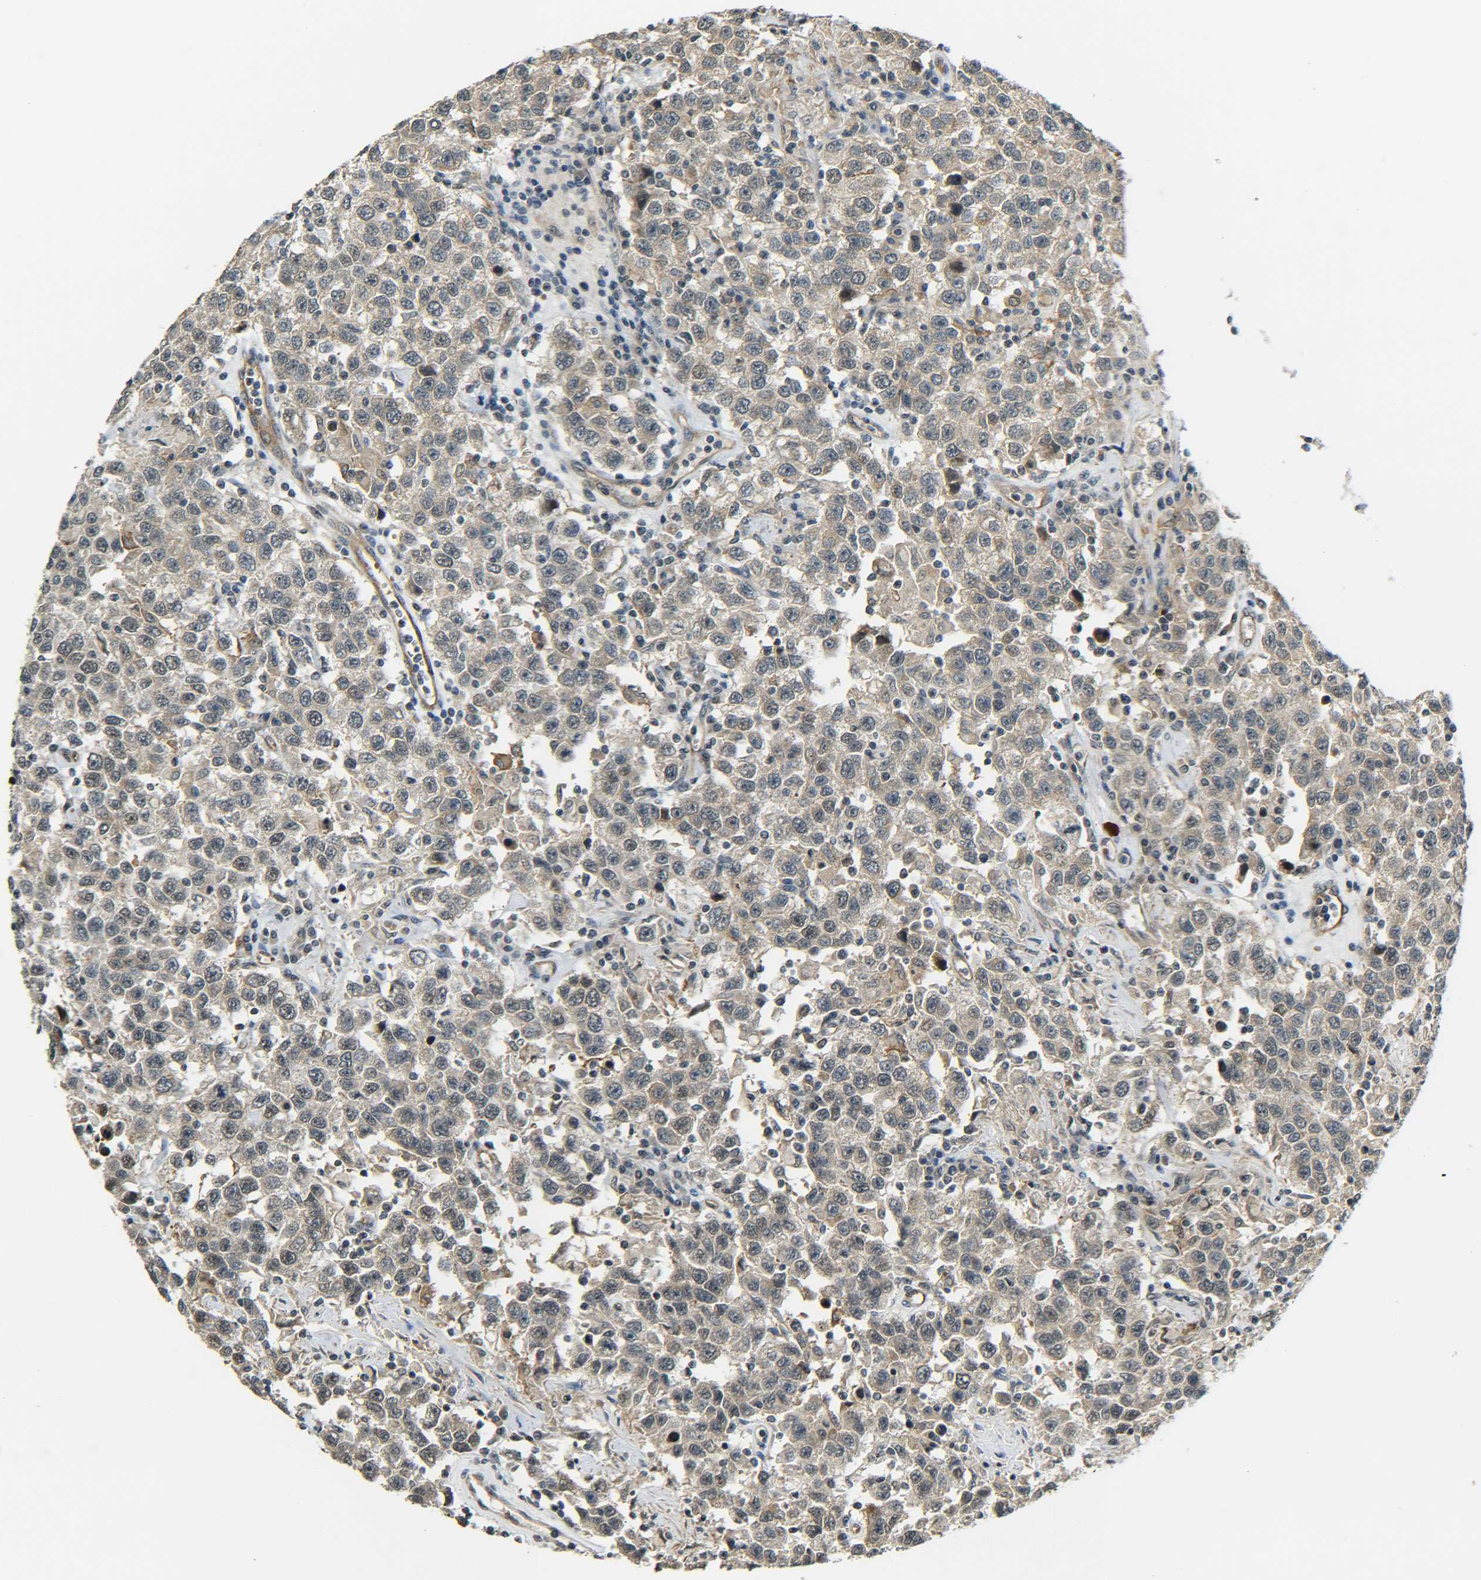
{"staining": {"intensity": "weak", "quantity": ">75%", "location": "cytoplasmic/membranous"}, "tissue": "testis cancer", "cell_type": "Tumor cells", "image_type": "cancer", "snomed": [{"axis": "morphology", "description": "Seminoma, NOS"}, {"axis": "topography", "description": "Testis"}], "caption": "A brown stain highlights weak cytoplasmic/membranous positivity of a protein in human testis cancer (seminoma) tumor cells.", "gene": "DAB2", "patient": {"sex": "male", "age": 41}}